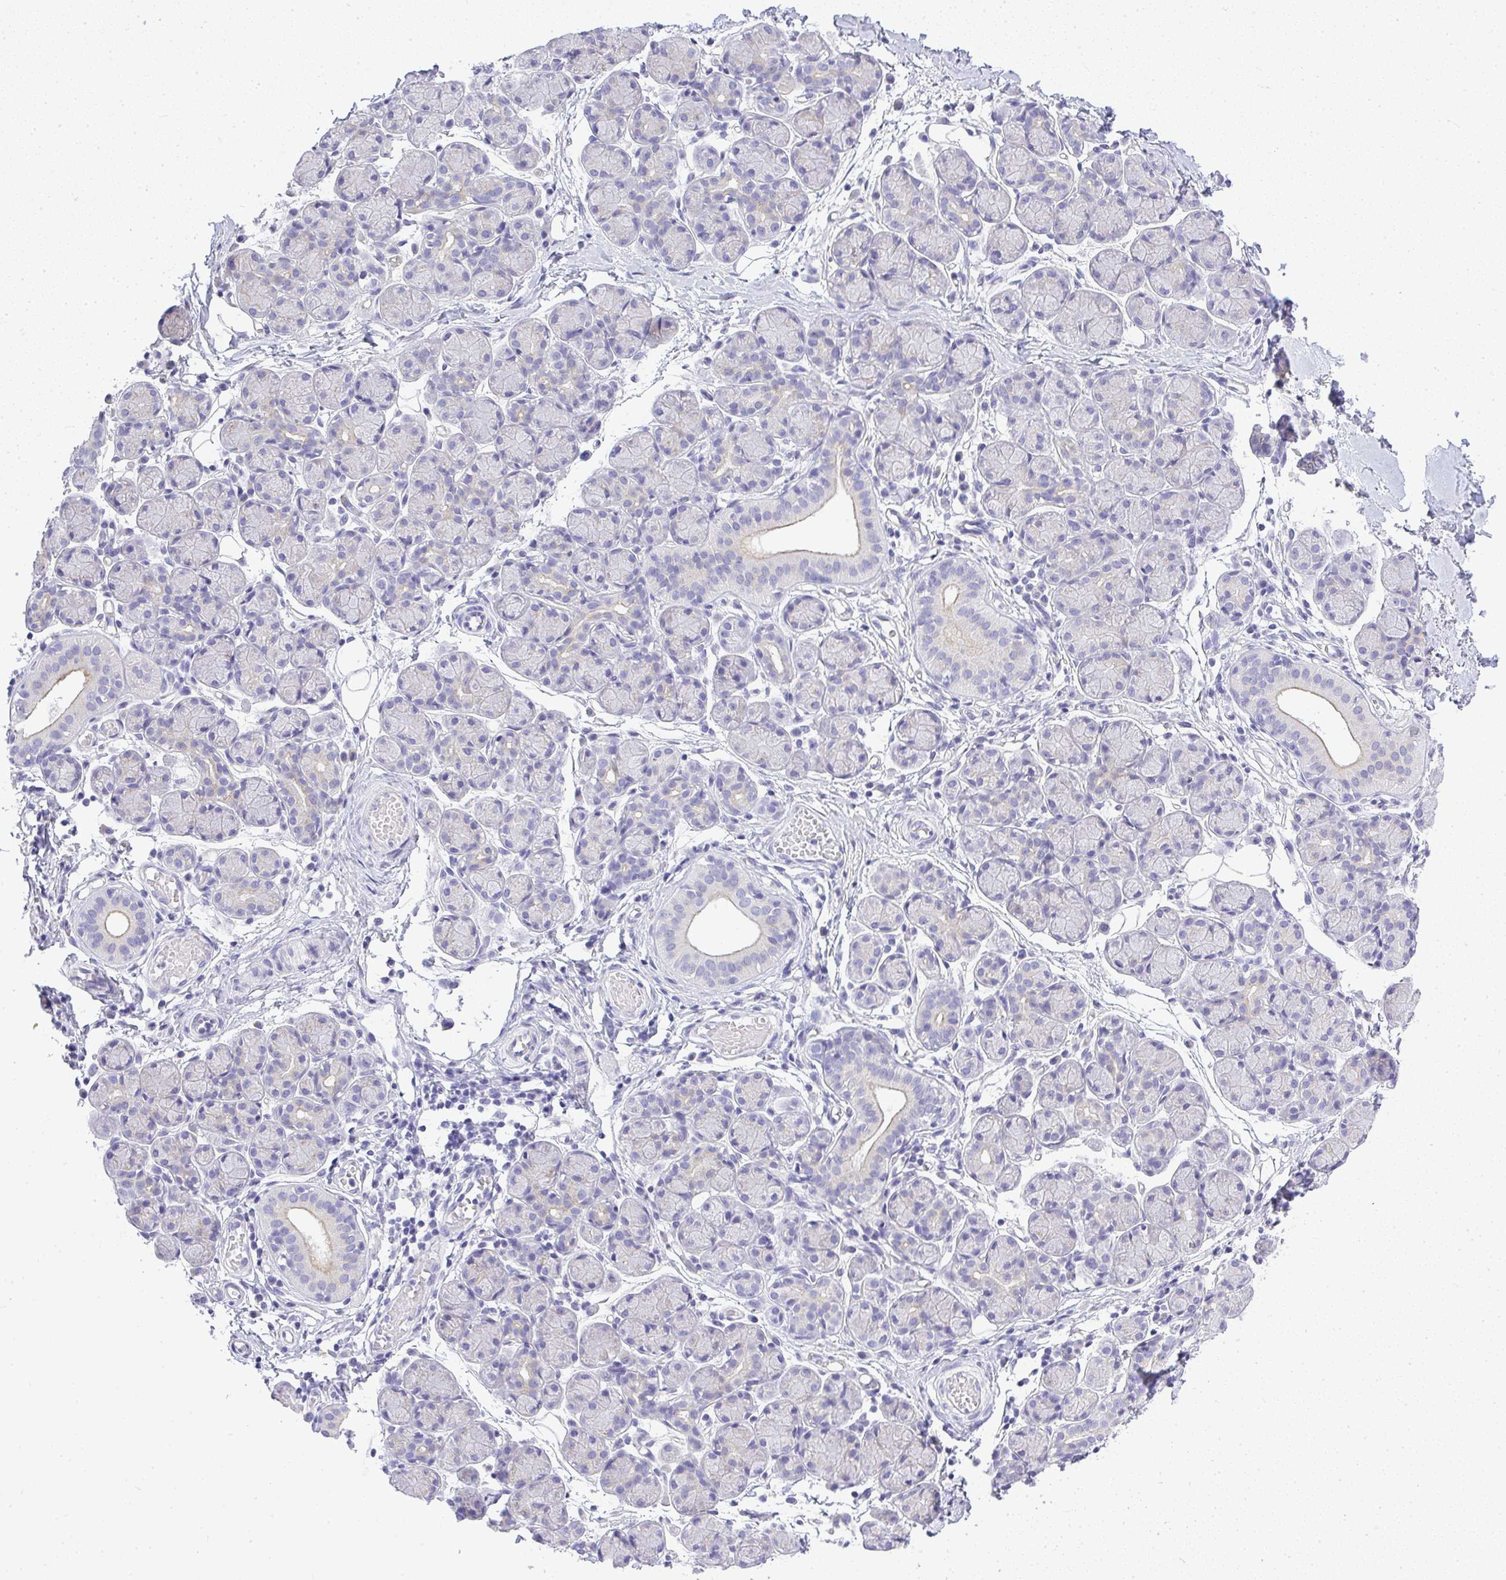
{"staining": {"intensity": "negative", "quantity": "none", "location": "none"}, "tissue": "salivary gland", "cell_type": "Glandular cells", "image_type": "normal", "snomed": [{"axis": "morphology", "description": "Normal tissue, NOS"}, {"axis": "morphology", "description": "Inflammation, NOS"}, {"axis": "topography", "description": "Lymph node"}, {"axis": "topography", "description": "Salivary gland"}], "caption": "DAB (3,3'-diaminobenzidine) immunohistochemical staining of normal salivary gland demonstrates no significant expression in glandular cells.", "gene": "PLPPR3", "patient": {"sex": "male", "age": 3}}